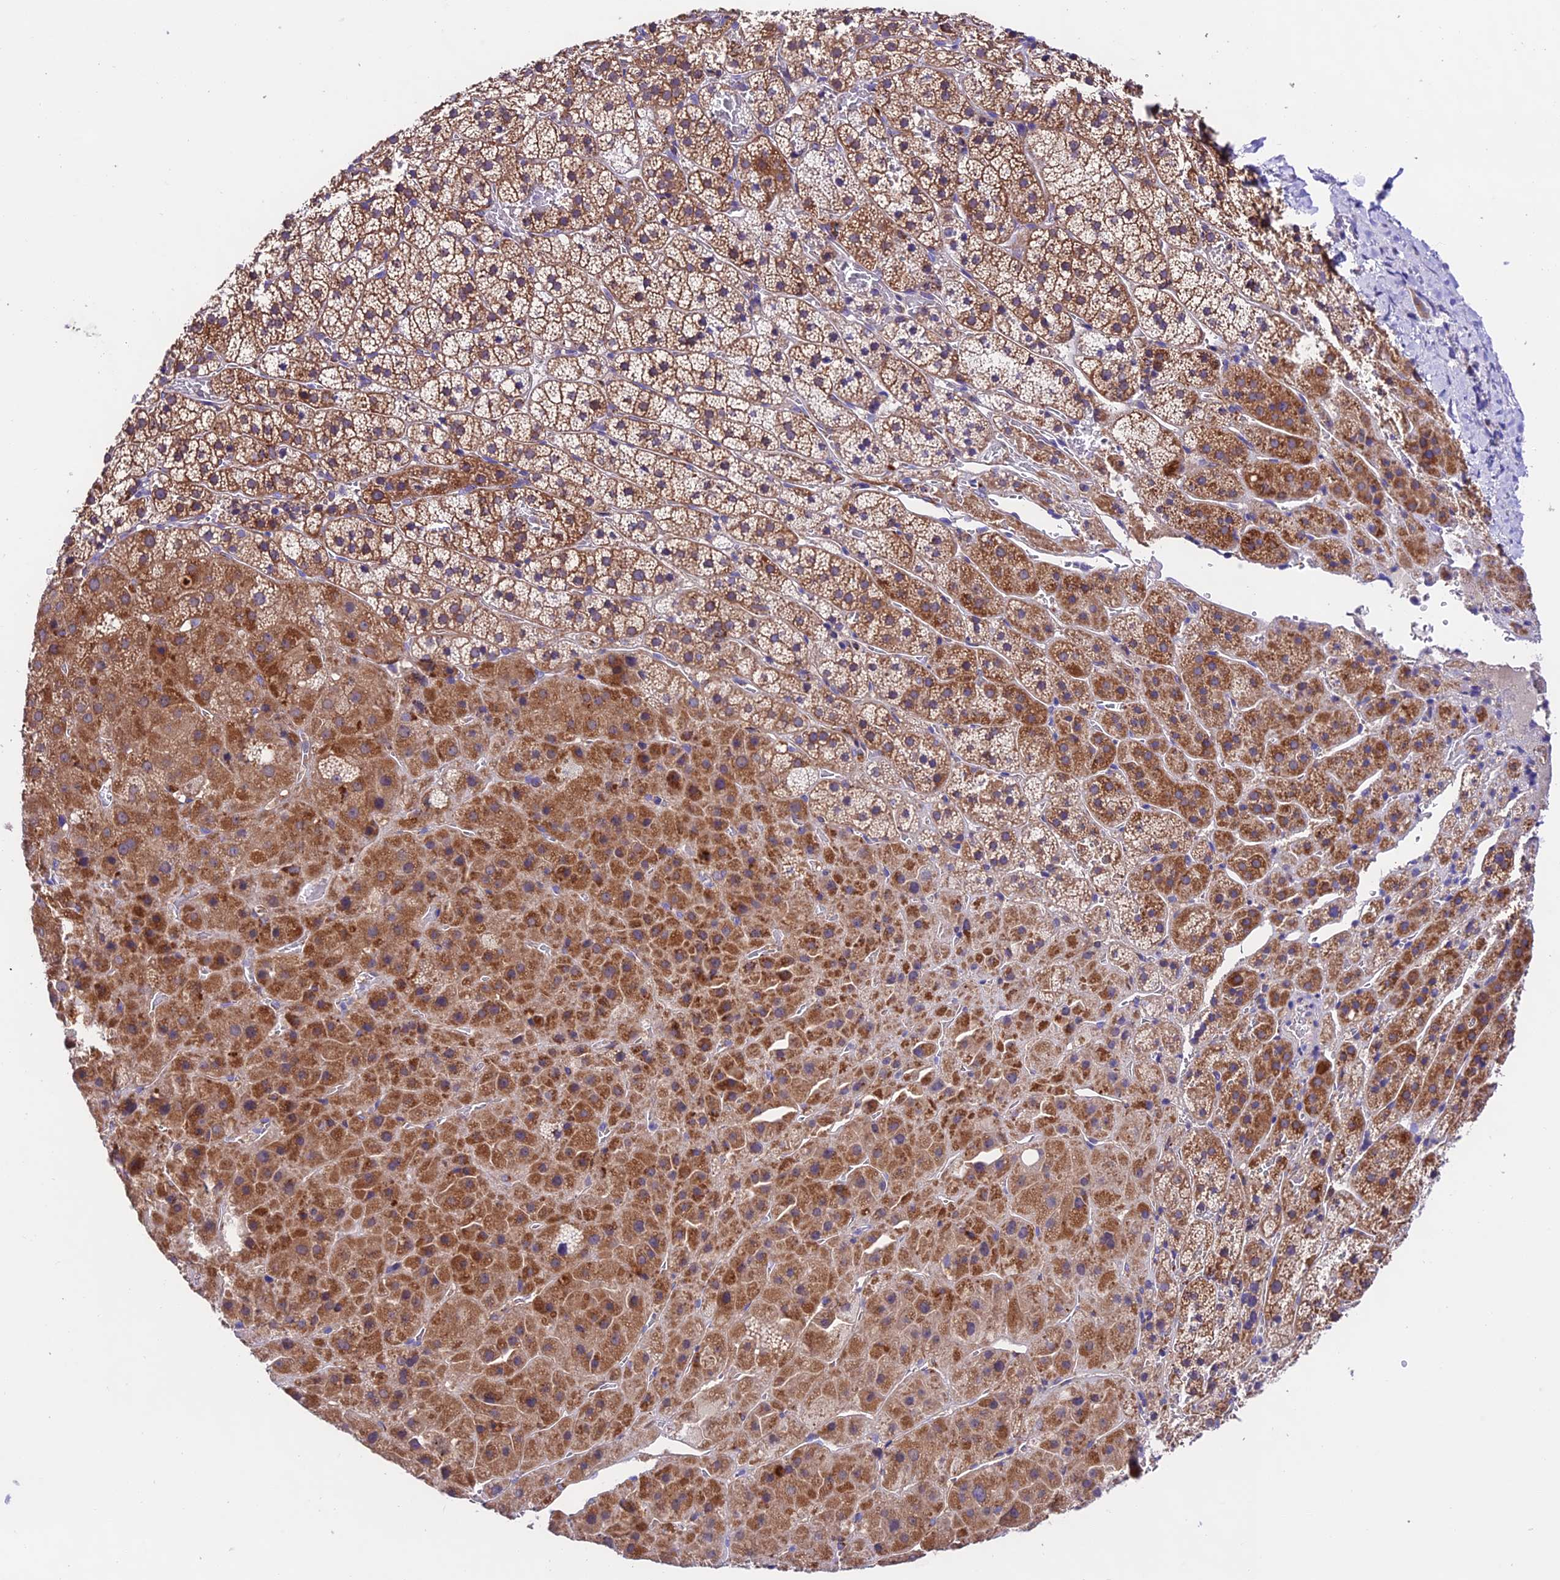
{"staining": {"intensity": "moderate", "quantity": ">75%", "location": "cytoplasmic/membranous"}, "tissue": "adrenal gland", "cell_type": "Glandular cells", "image_type": "normal", "snomed": [{"axis": "morphology", "description": "Normal tissue, NOS"}, {"axis": "topography", "description": "Adrenal gland"}], "caption": "A micrograph showing moderate cytoplasmic/membranous staining in approximately >75% of glandular cells in normal adrenal gland, as visualized by brown immunohistochemical staining.", "gene": "LACTB2", "patient": {"sex": "female", "age": 44}}